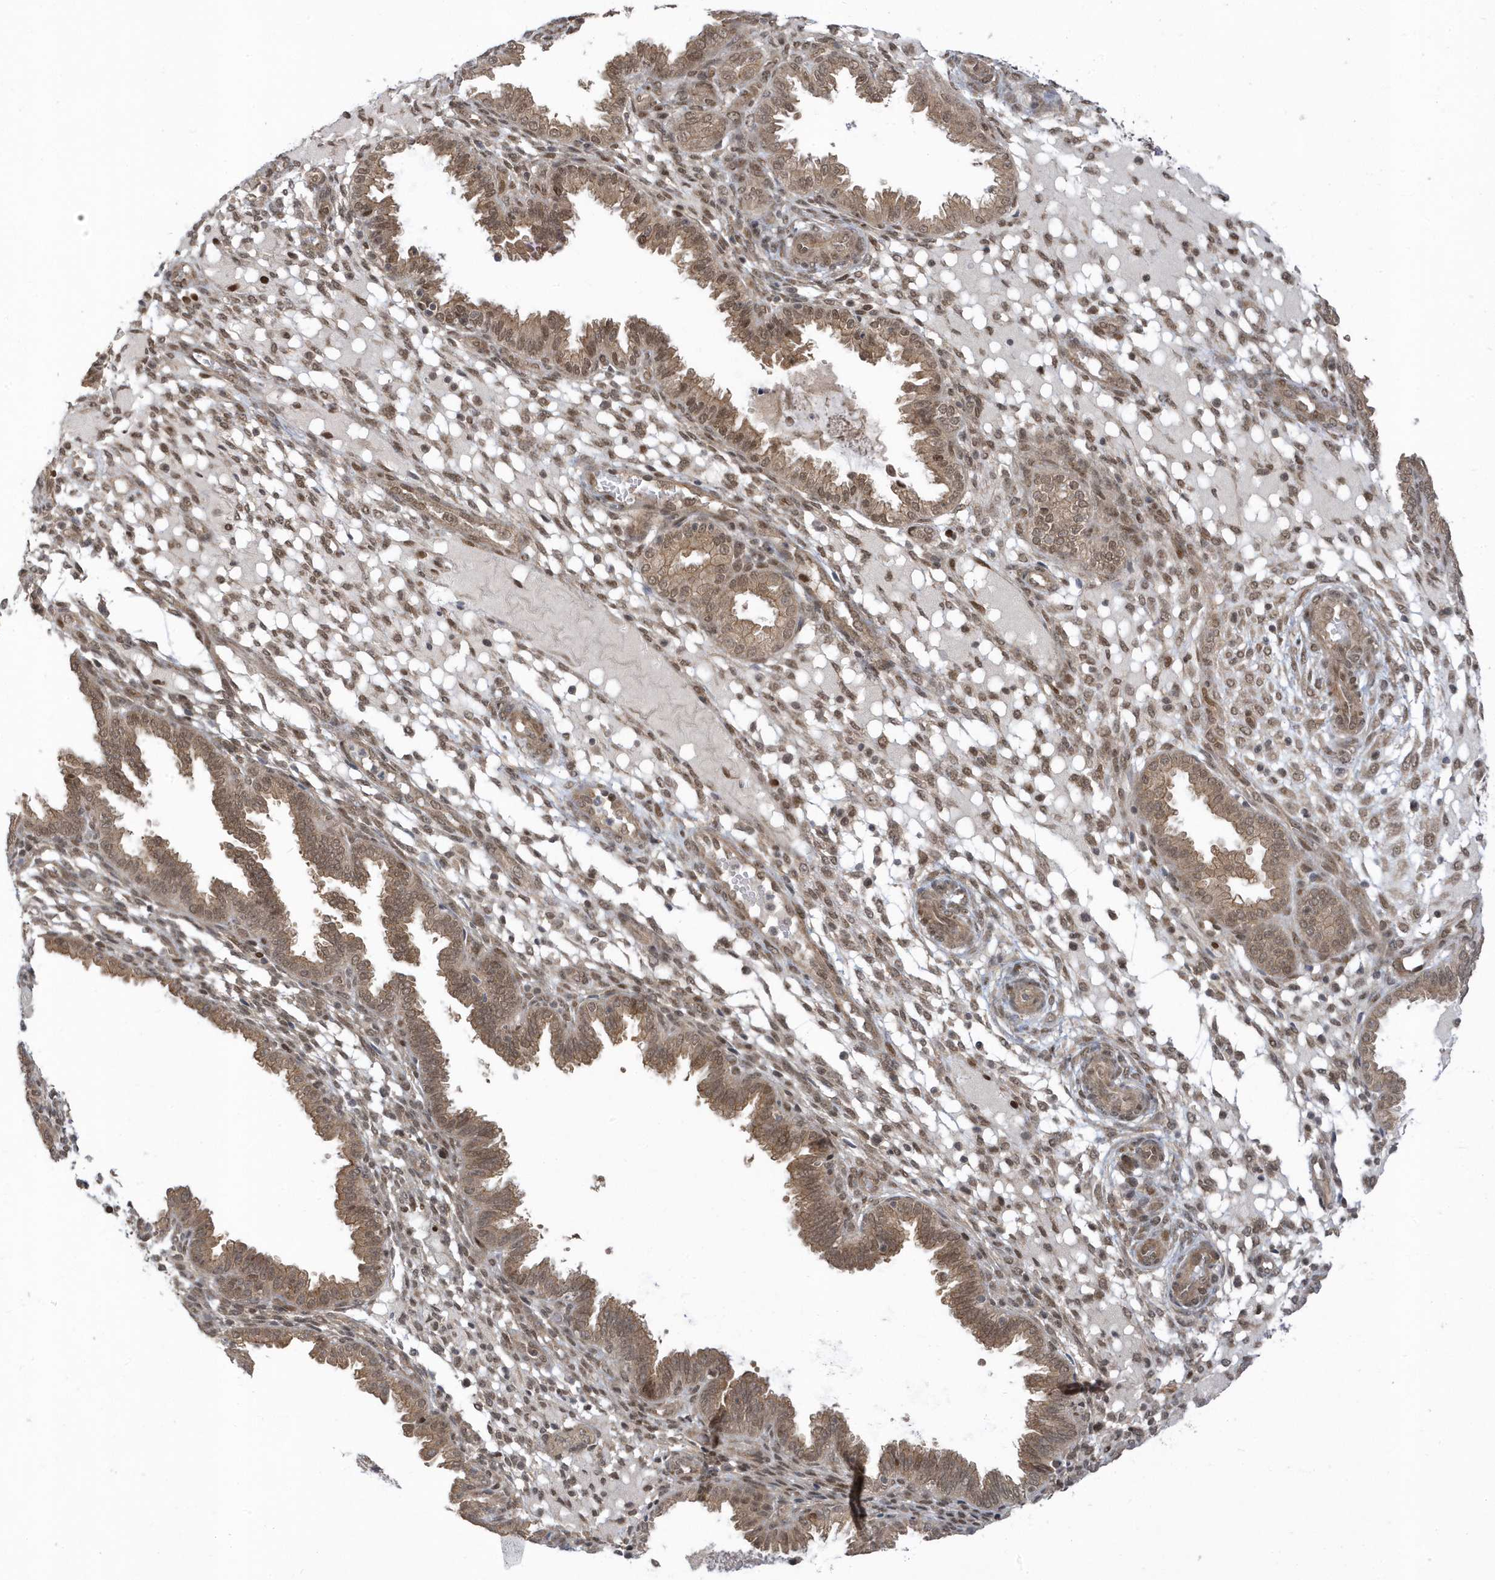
{"staining": {"intensity": "moderate", "quantity": "25%-75%", "location": "nuclear"}, "tissue": "endometrium", "cell_type": "Cells in endometrial stroma", "image_type": "normal", "snomed": [{"axis": "morphology", "description": "Normal tissue, NOS"}, {"axis": "topography", "description": "Endometrium"}], "caption": "A brown stain highlights moderate nuclear positivity of a protein in cells in endometrial stroma of normal human endometrium. (DAB IHC with brightfield microscopy, high magnification).", "gene": "USP53", "patient": {"sex": "female", "age": 33}}